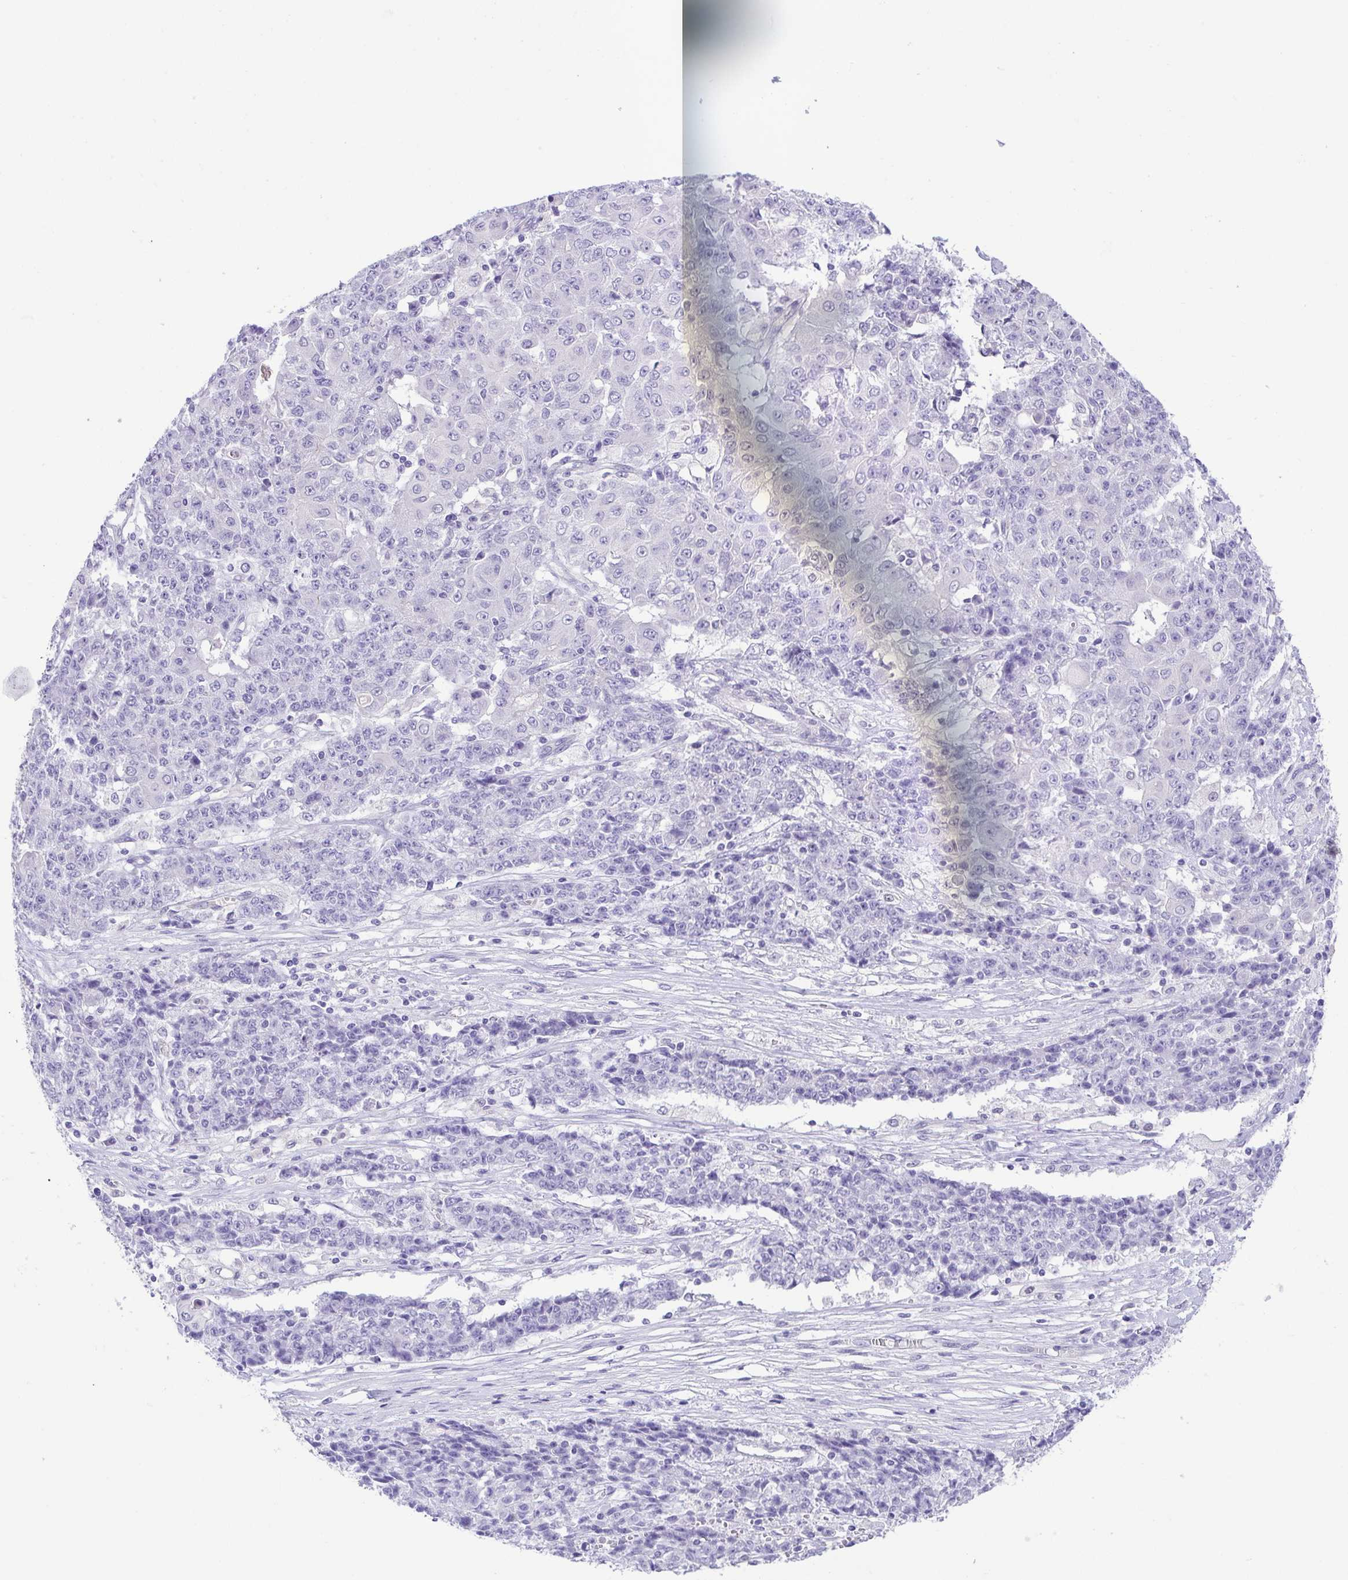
{"staining": {"intensity": "negative", "quantity": "none", "location": "none"}, "tissue": "ovarian cancer", "cell_type": "Tumor cells", "image_type": "cancer", "snomed": [{"axis": "morphology", "description": "Carcinoma, endometroid"}, {"axis": "topography", "description": "Ovary"}], "caption": "Tumor cells show no significant positivity in endometroid carcinoma (ovarian). (DAB IHC visualized using brightfield microscopy, high magnification).", "gene": "EPB42", "patient": {"sex": "female", "age": 42}}